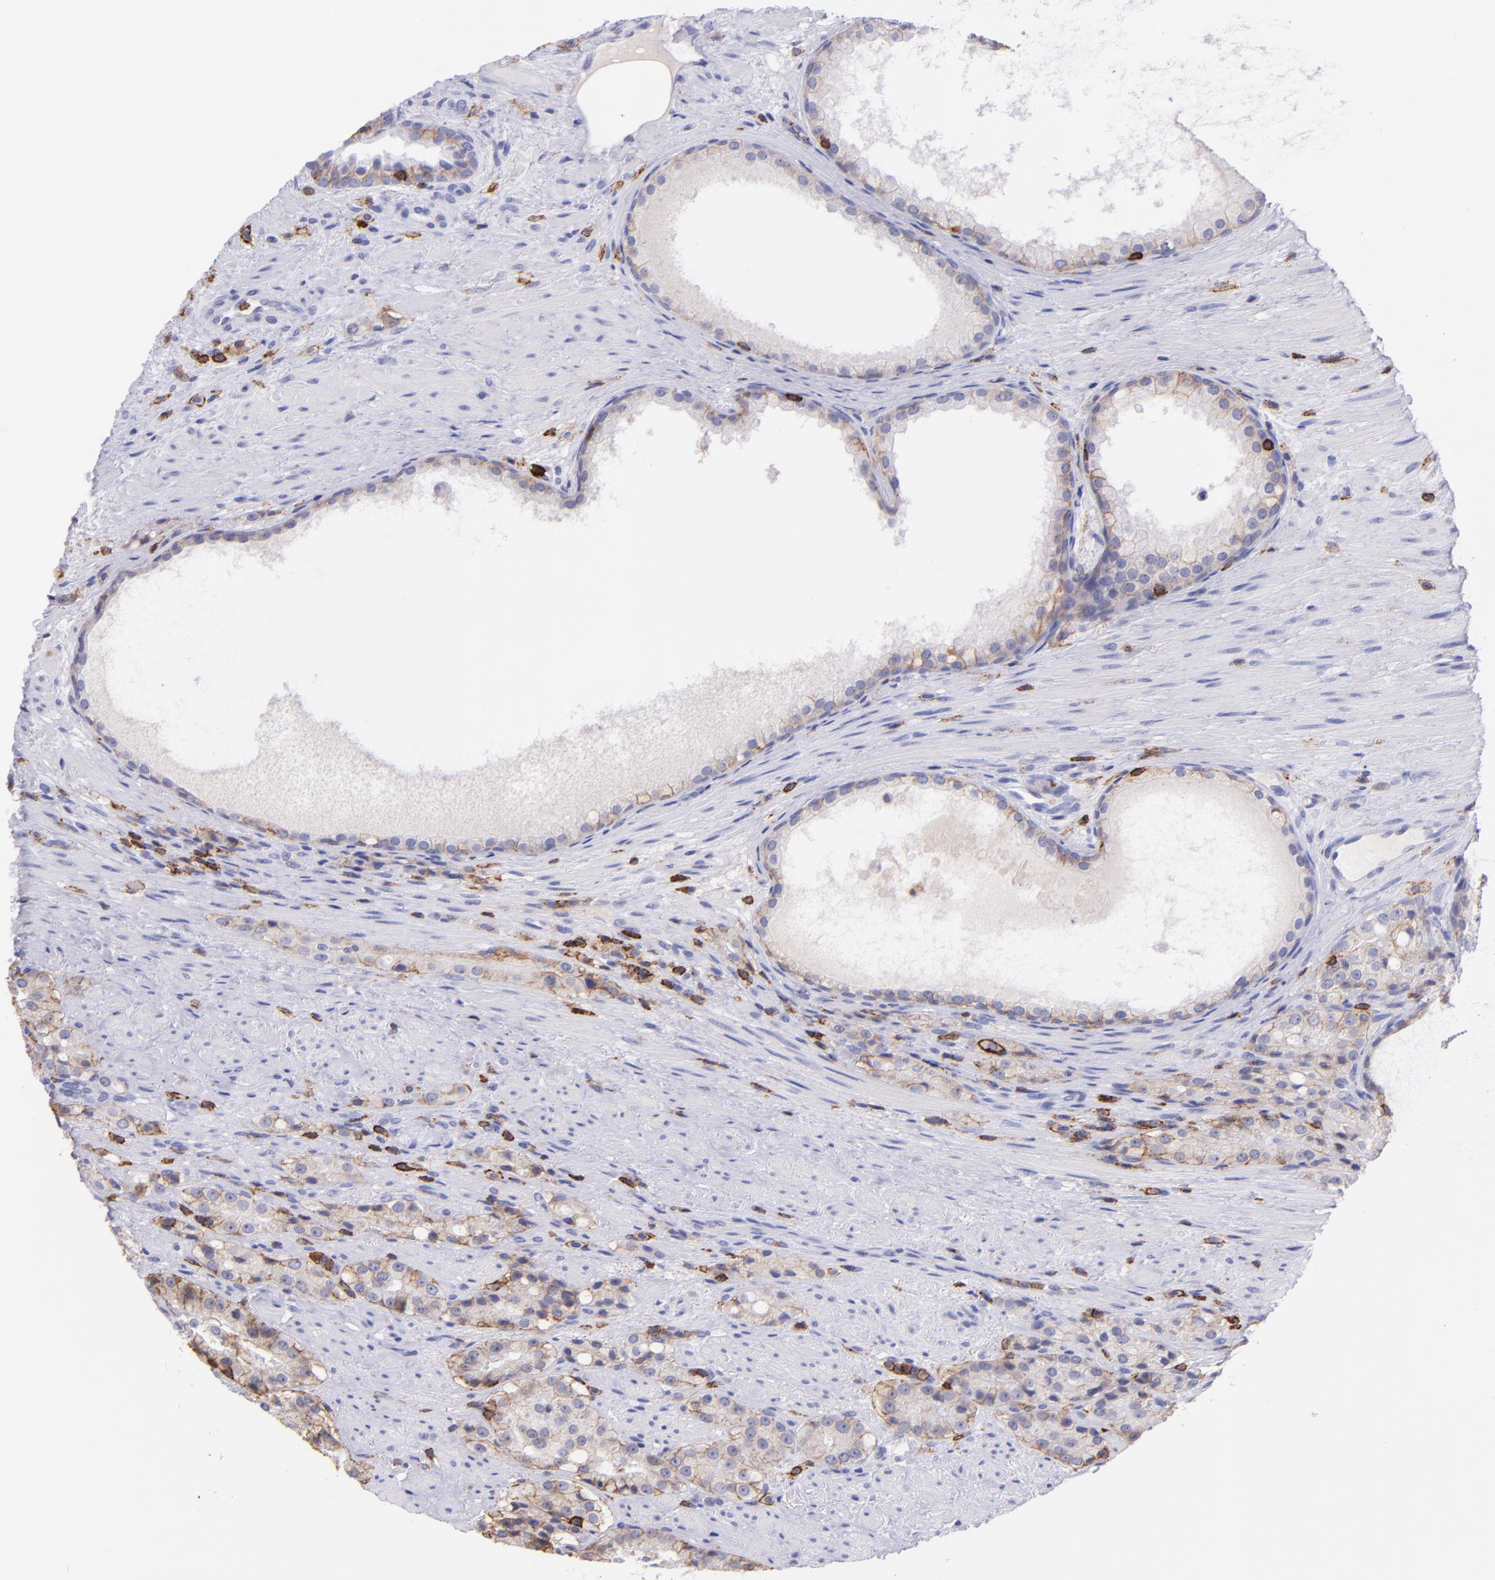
{"staining": {"intensity": "weak", "quantity": "25%-75%", "location": "cytoplasmic/membranous"}, "tissue": "prostate cancer", "cell_type": "Tumor cells", "image_type": "cancer", "snomed": [{"axis": "morphology", "description": "Adenocarcinoma, High grade"}, {"axis": "topography", "description": "Prostate"}], "caption": "Immunohistochemistry micrograph of human prostate cancer (adenocarcinoma (high-grade)) stained for a protein (brown), which exhibits low levels of weak cytoplasmic/membranous staining in about 25%-75% of tumor cells.", "gene": "SPN", "patient": {"sex": "male", "age": 72}}